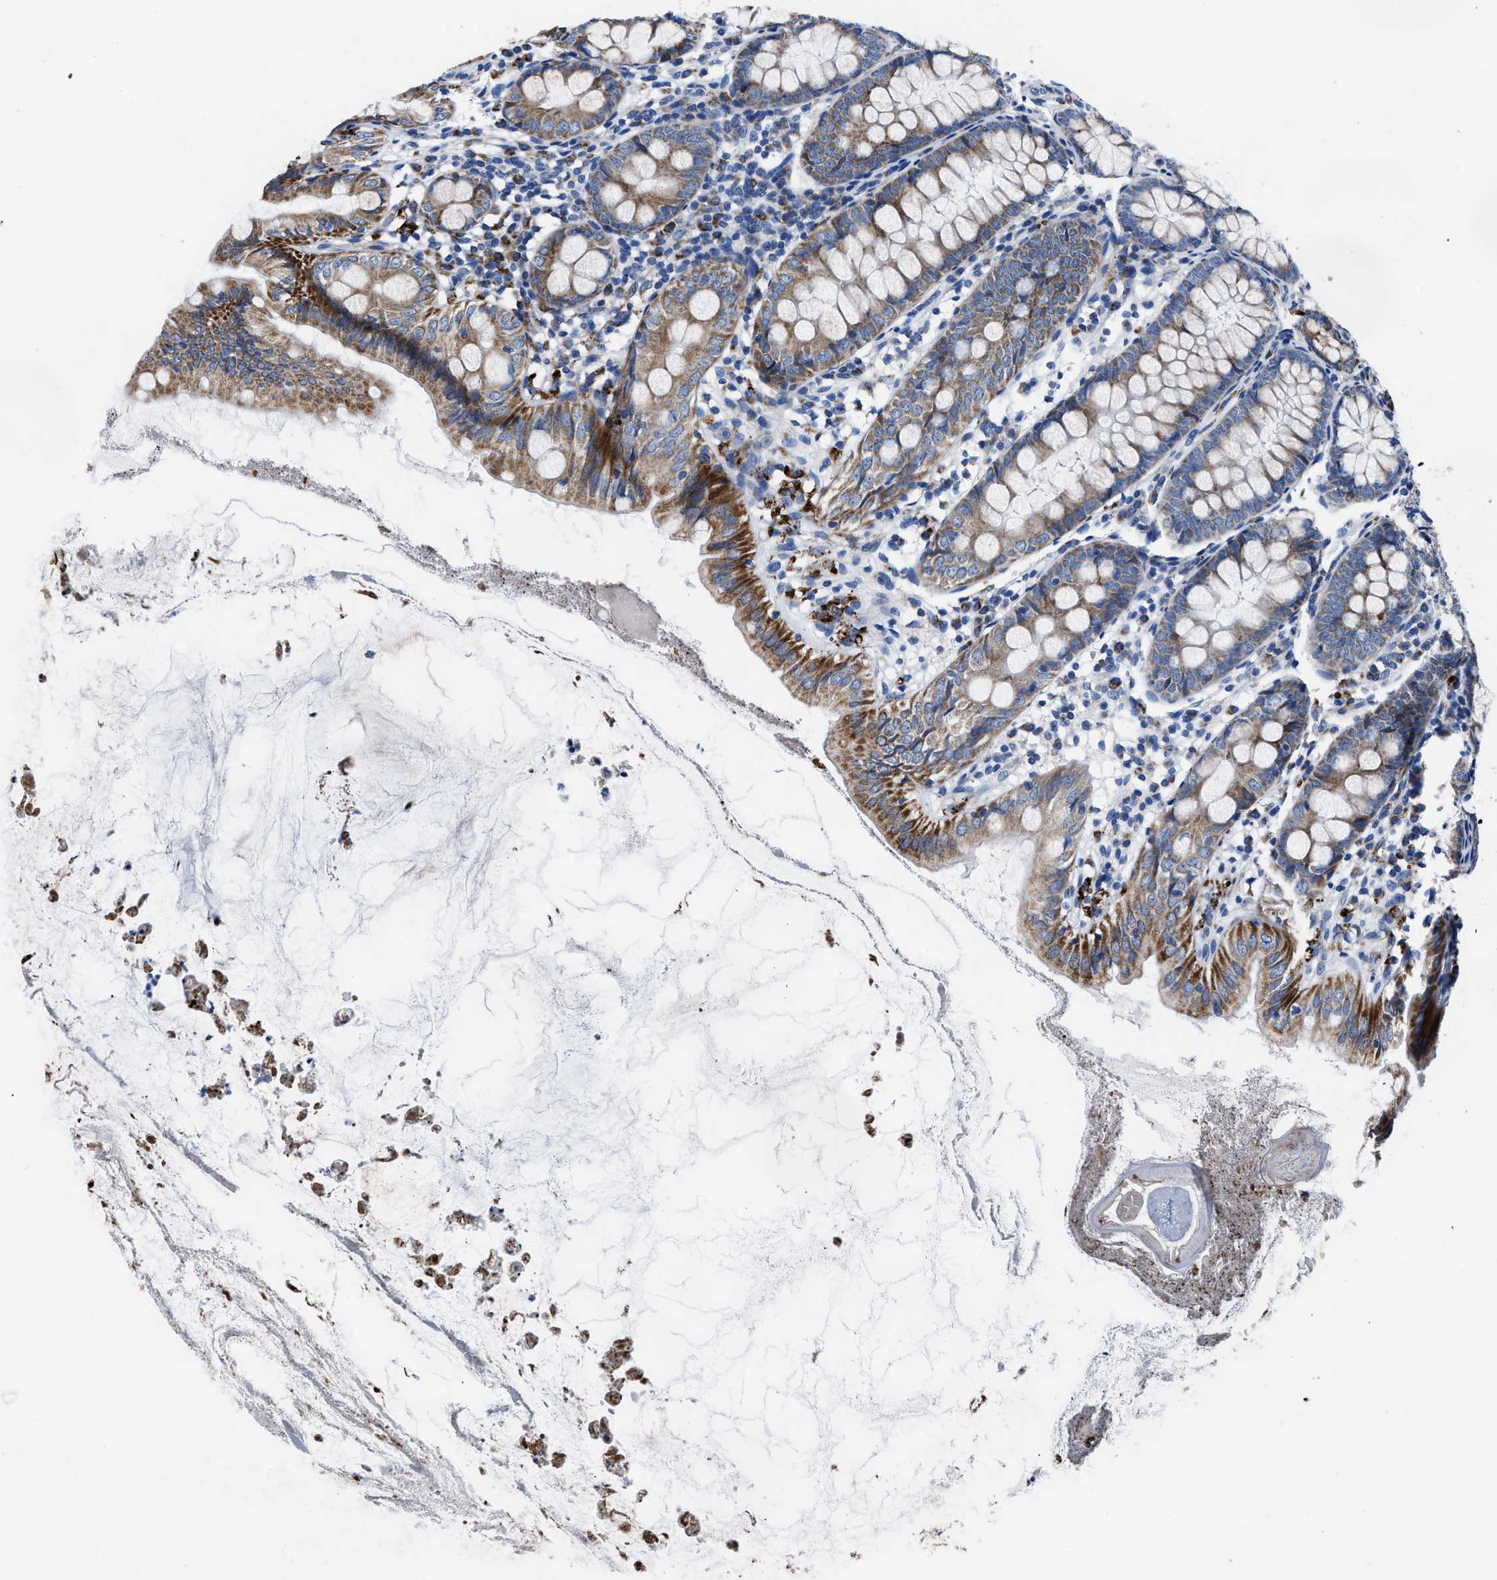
{"staining": {"intensity": "strong", "quantity": ">75%", "location": "cytoplasmic/membranous"}, "tissue": "appendix", "cell_type": "Glandular cells", "image_type": "normal", "snomed": [{"axis": "morphology", "description": "Normal tissue, NOS"}, {"axis": "topography", "description": "Appendix"}], "caption": "Immunohistochemical staining of unremarkable appendix reveals strong cytoplasmic/membranous protein staining in approximately >75% of glandular cells.", "gene": "ZDHHC3", "patient": {"sex": "female", "age": 77}}